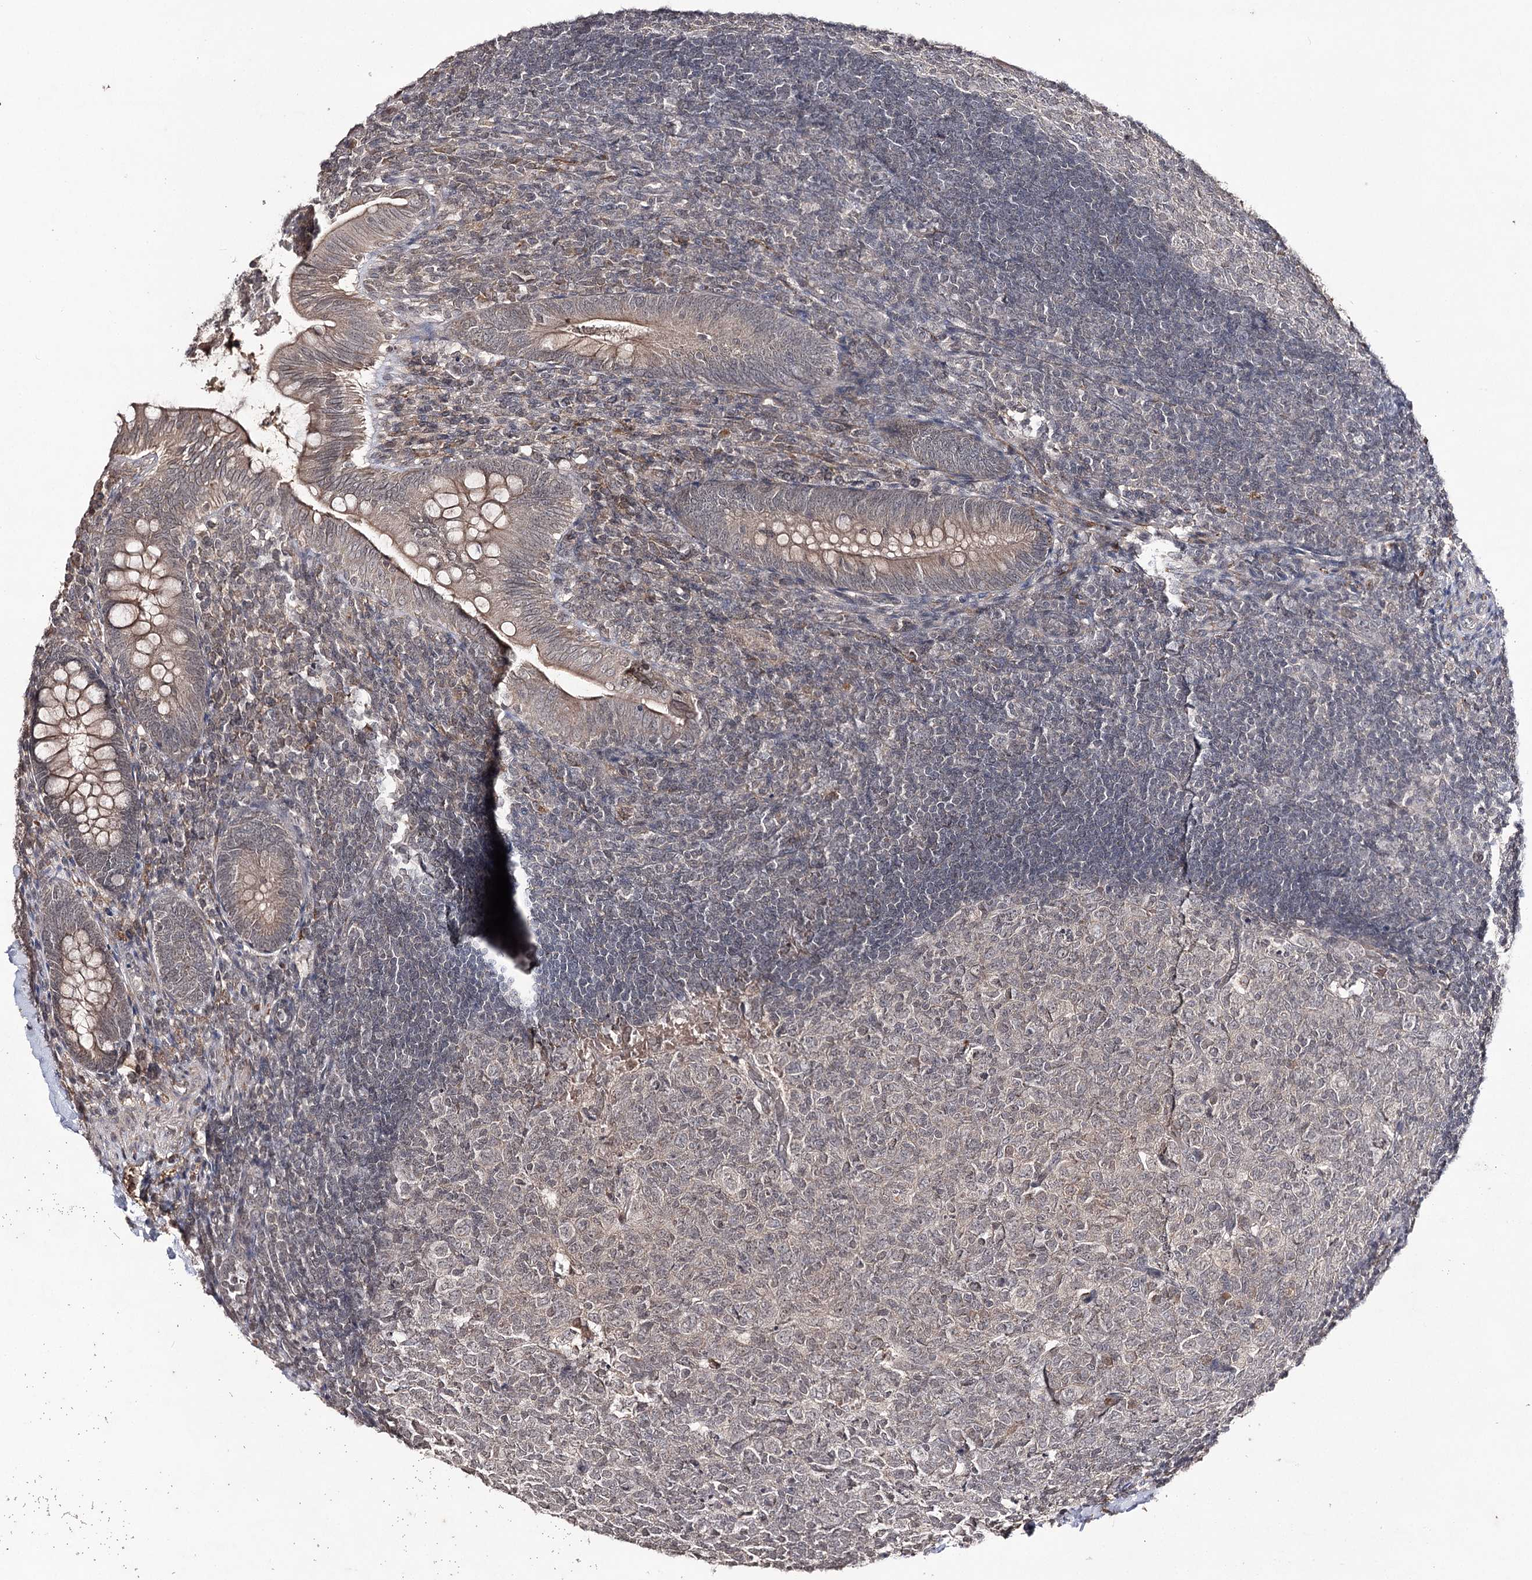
{"staining": {"intensity": "weak", "quantity": ">75%", "location": "cytoplasmic/membranous"}, "tissue": "appendix", "cell_type": "Glandular cells", "image_type": "normal", "snomed": [{"axis": "morphology", "description": "Normal tissue, NOS"}, {"axis": "topography", "description": "Appendix"}], "caption": "Human appendix stained with a brown dye exhibits weak cytoplasmic/membranous positive positivity in approximately >75% of glandular cells.", "gene": "SYNGR3", "patient": {"sex": "male", "age": 14}}